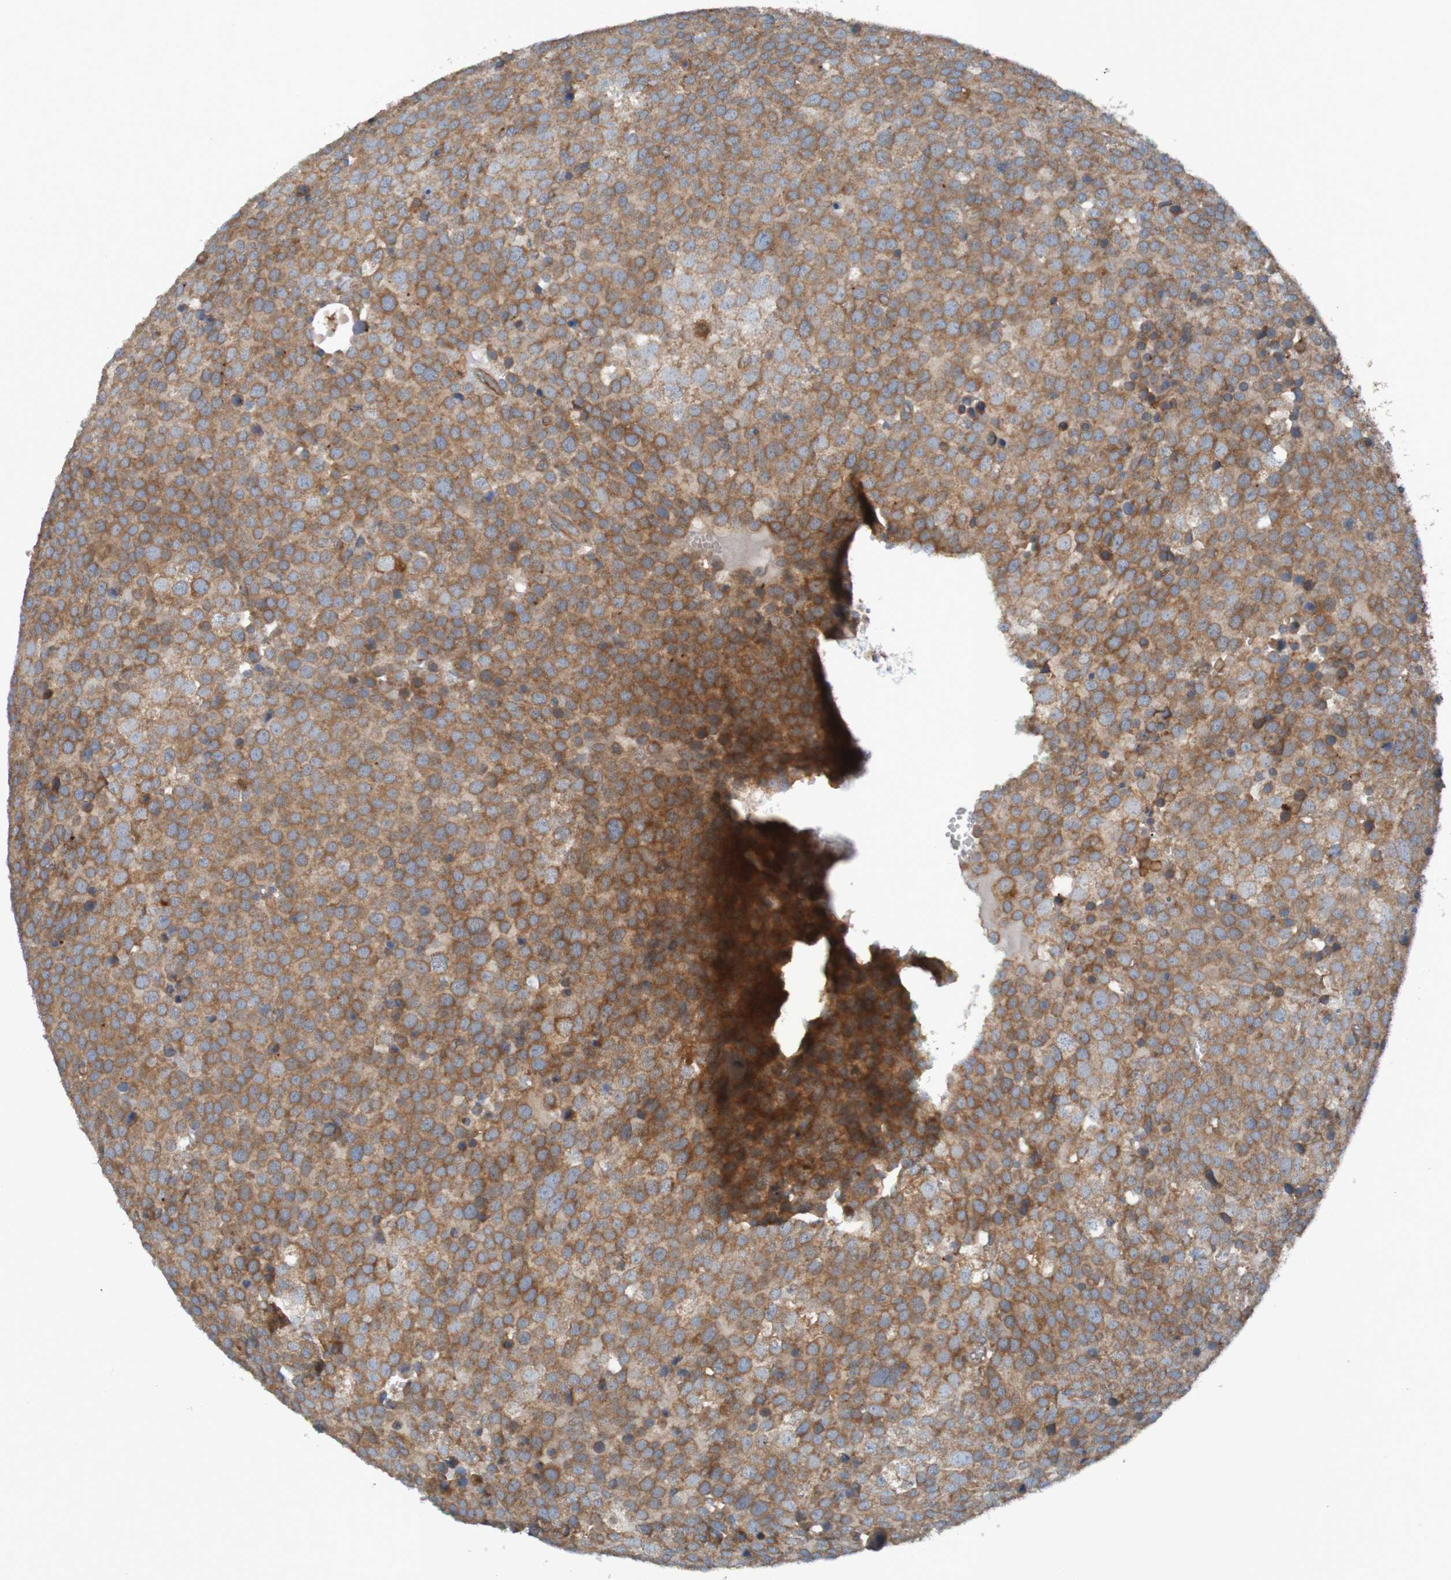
{"staining": {"intensity": "moderate", "quantity": ">75%", "location": "cytoplasmic/membranous"}, "tissue": "testis cancer", "cell_type": "Tumor cells", "image_type": "cancer", "snomed": [{"axis": "morphology", "description": "Seminoma, NOS"}, {"axis": "topography", "description": "Testis"}], "caption": "Seminoma (testis) stained for a protein (brown) displays moderate cytoplasmic/membranous positive positivity in about >75% of tumor cells.", "gene": "DNAJC4", "patient": {"sex": "male", "age": 71}}